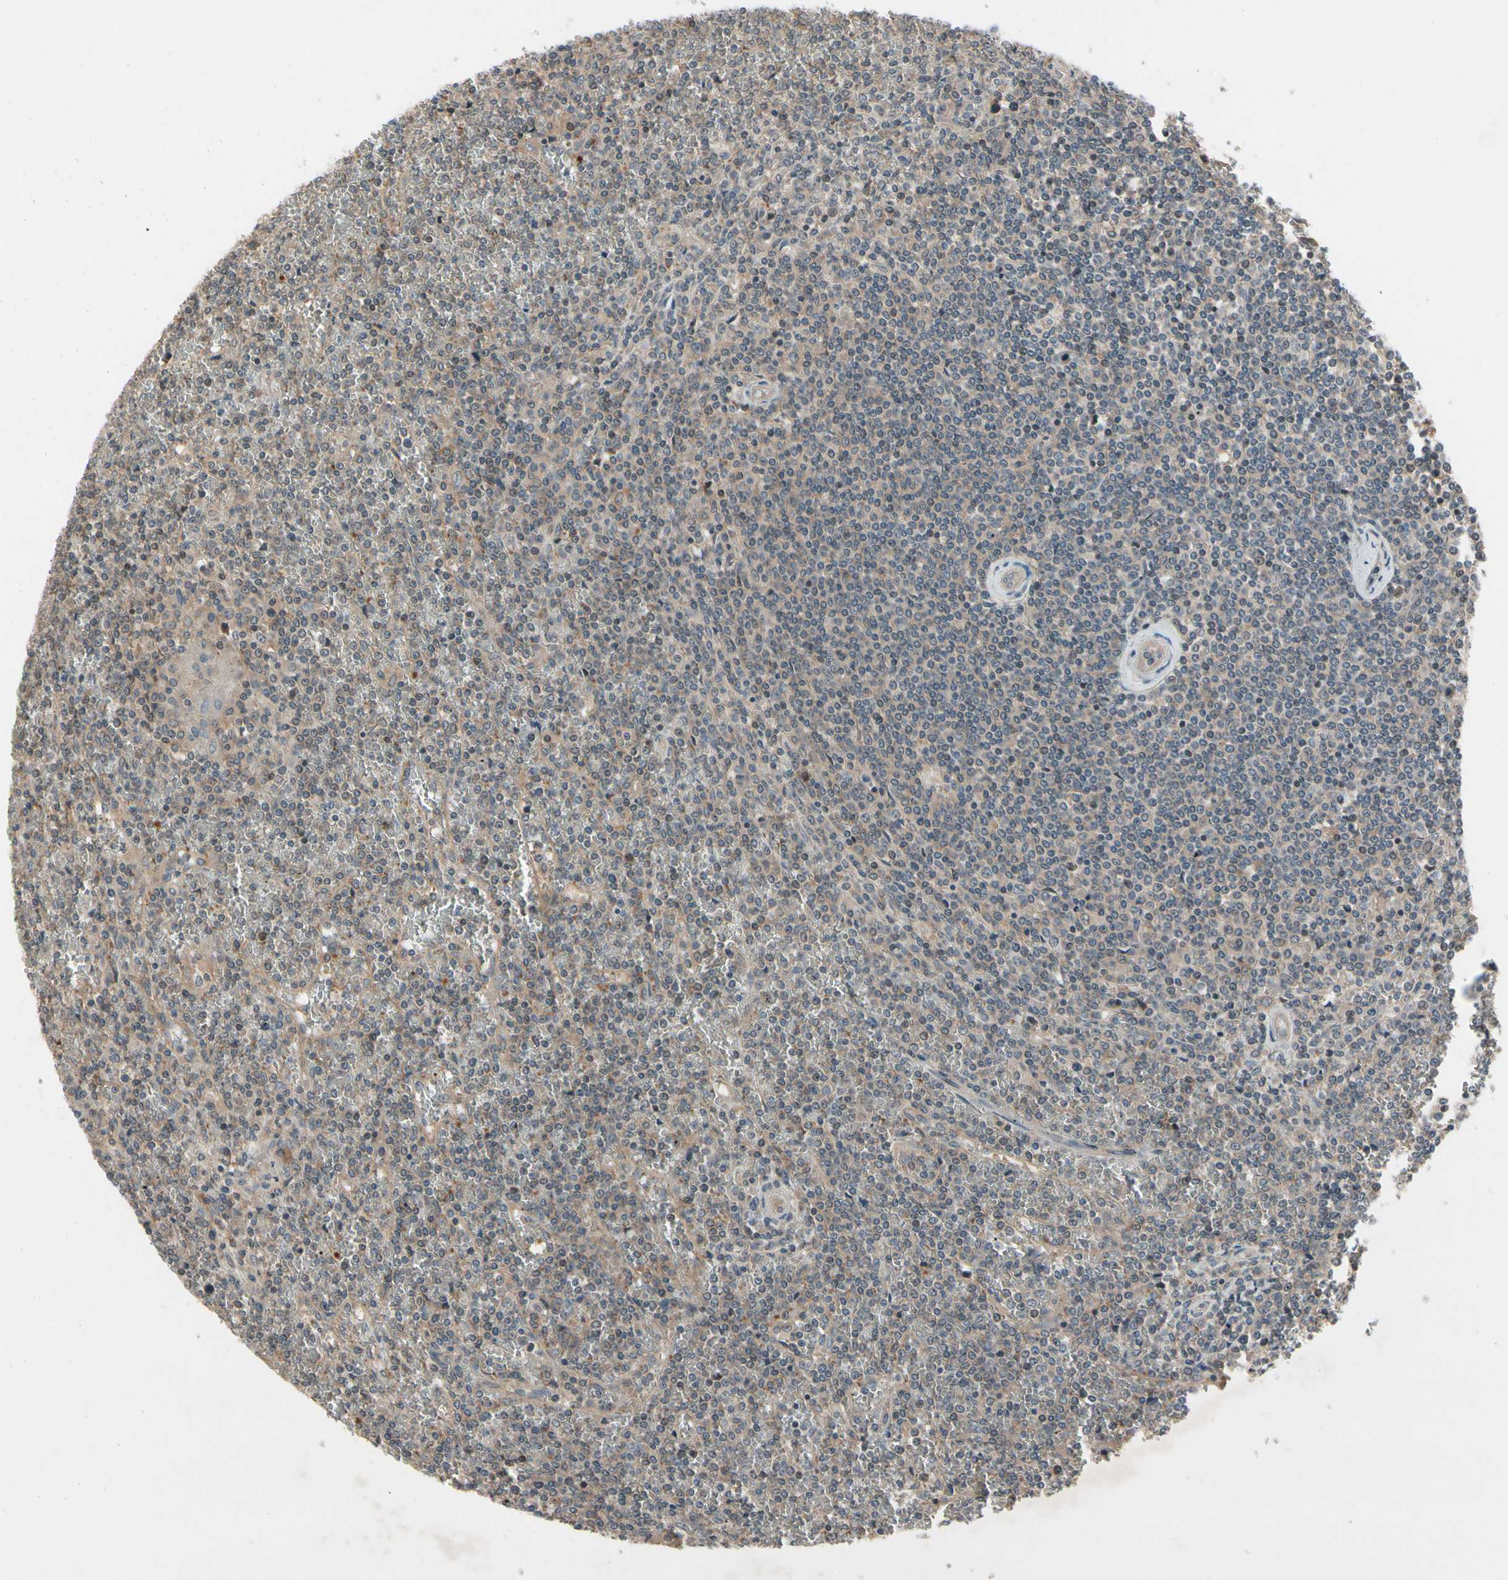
{"staining": {"intensity": "weak", "quantity": ">75%", "location": "cytoplasmic/membranous"}, "tissue": "lymphoma", "cell_type": "Tumor cells", "image_type": "cancer", "snomed": [{"axis": "morphology", "description": "Malignant lymphoma, non-Hodgkin's type, Low grade"}, {"axis": "topography", "description": "Spleen"}], "caption": "A brown stain highlights weak cytoplasmic/membranous positivity of a protein in lymphoma tumor cells. (DAB (3,3'-diaminobenzidine) IHC with brightfield microscopy, high magnification).", "gene": "NSF", "patient": {"sex": "female", "age": 19}}